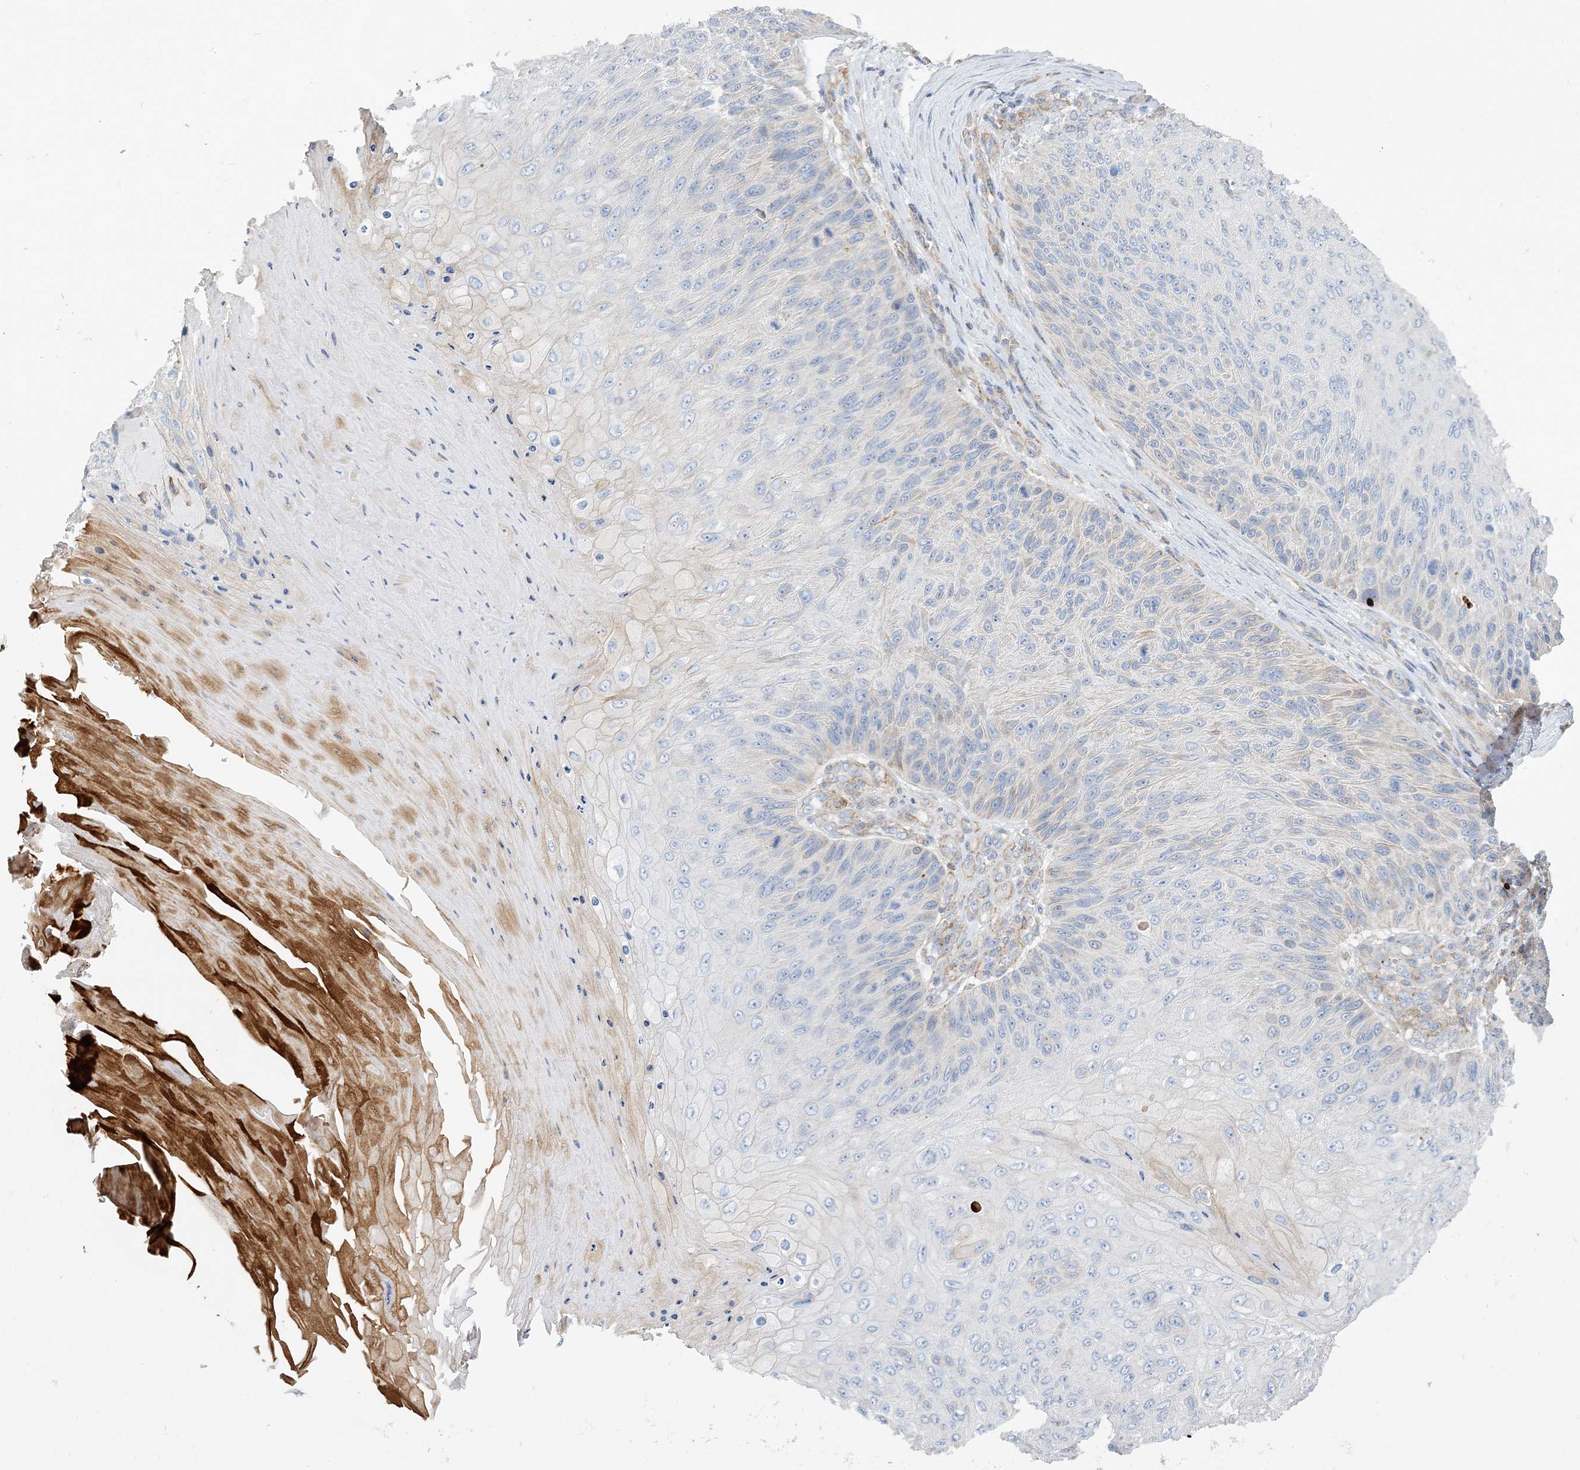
{"staining": {"intensity": "negative", "quantity": "none", "location": "none"}, "tissue": "skin cancer", "cell_type": "Tumor cells", "image_type": "cancer", "snomed": [{"axis": "morphology", "description": "Squamous cell carcinoma, NOS"}, {"axis": "topography", "description": "Skin"}], "caption": "There is no significant positivity in tumor cells of skin cancer (squamous cell carcinoma).", "gene": "CALHM5", "patient": {"sex": "female", "age": 88}}